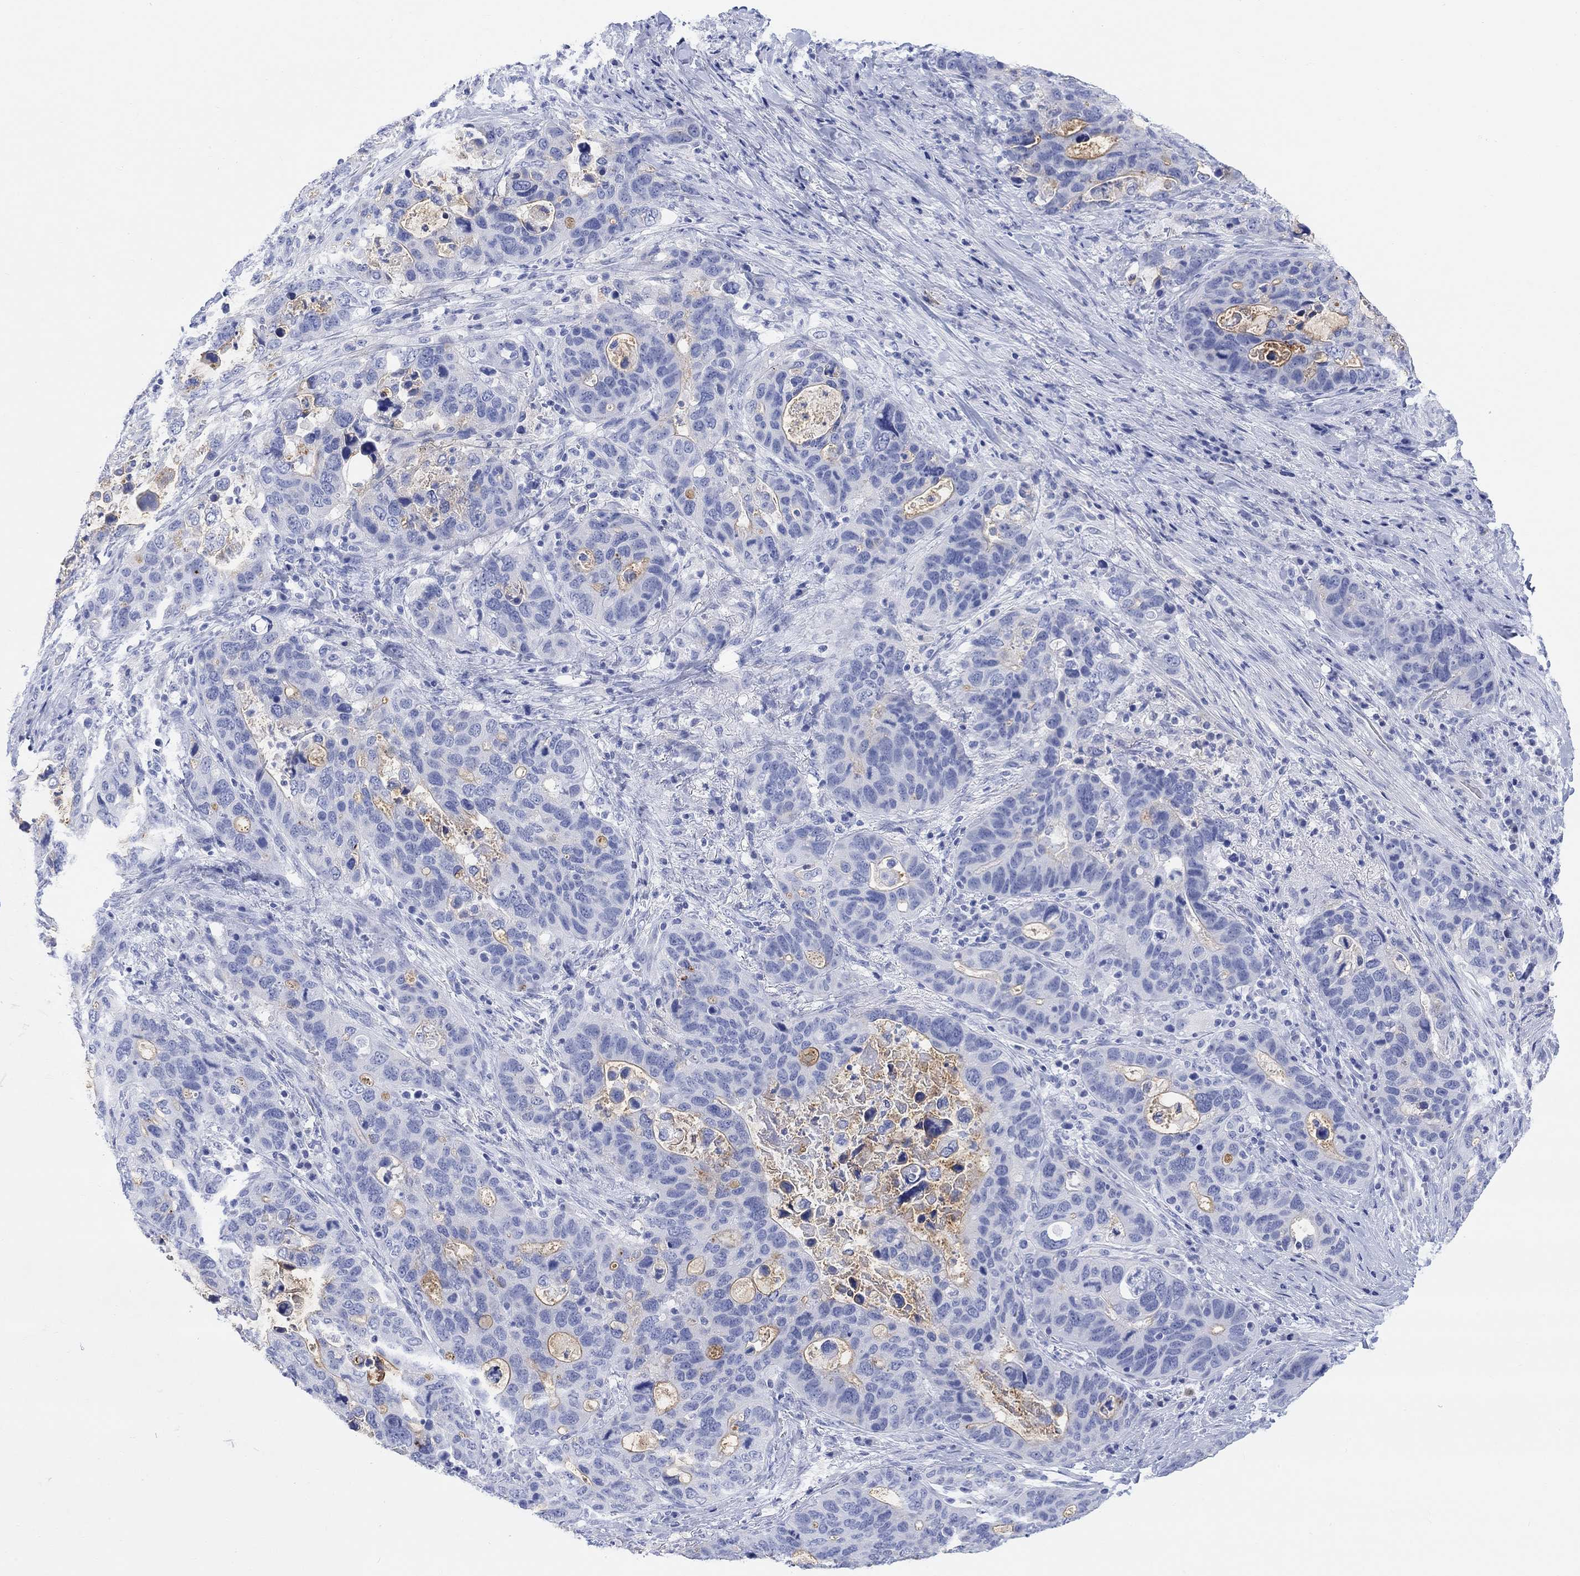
{"staining": {"intensity": "weak", "quantity": "<25%", "location": "cytoplasmic/membranous"}, "tissue": "stomach cancer", "cell_type": "Tumor cells", "image_type": "cancer", "snomed": [{"axis": "morphology", "description": "Adenocarcinoma, NOS"}, {"axis": "topography", "description": "Stomach"}], "caption": "DAB (3,3'-diaminobenzidine) immunohistochemical staining of stomach adenocarcinoma exhibits no significant expression in tumor cells.", "gene": "XIRP2", "patient": {"sex": "male", "age": 54}}